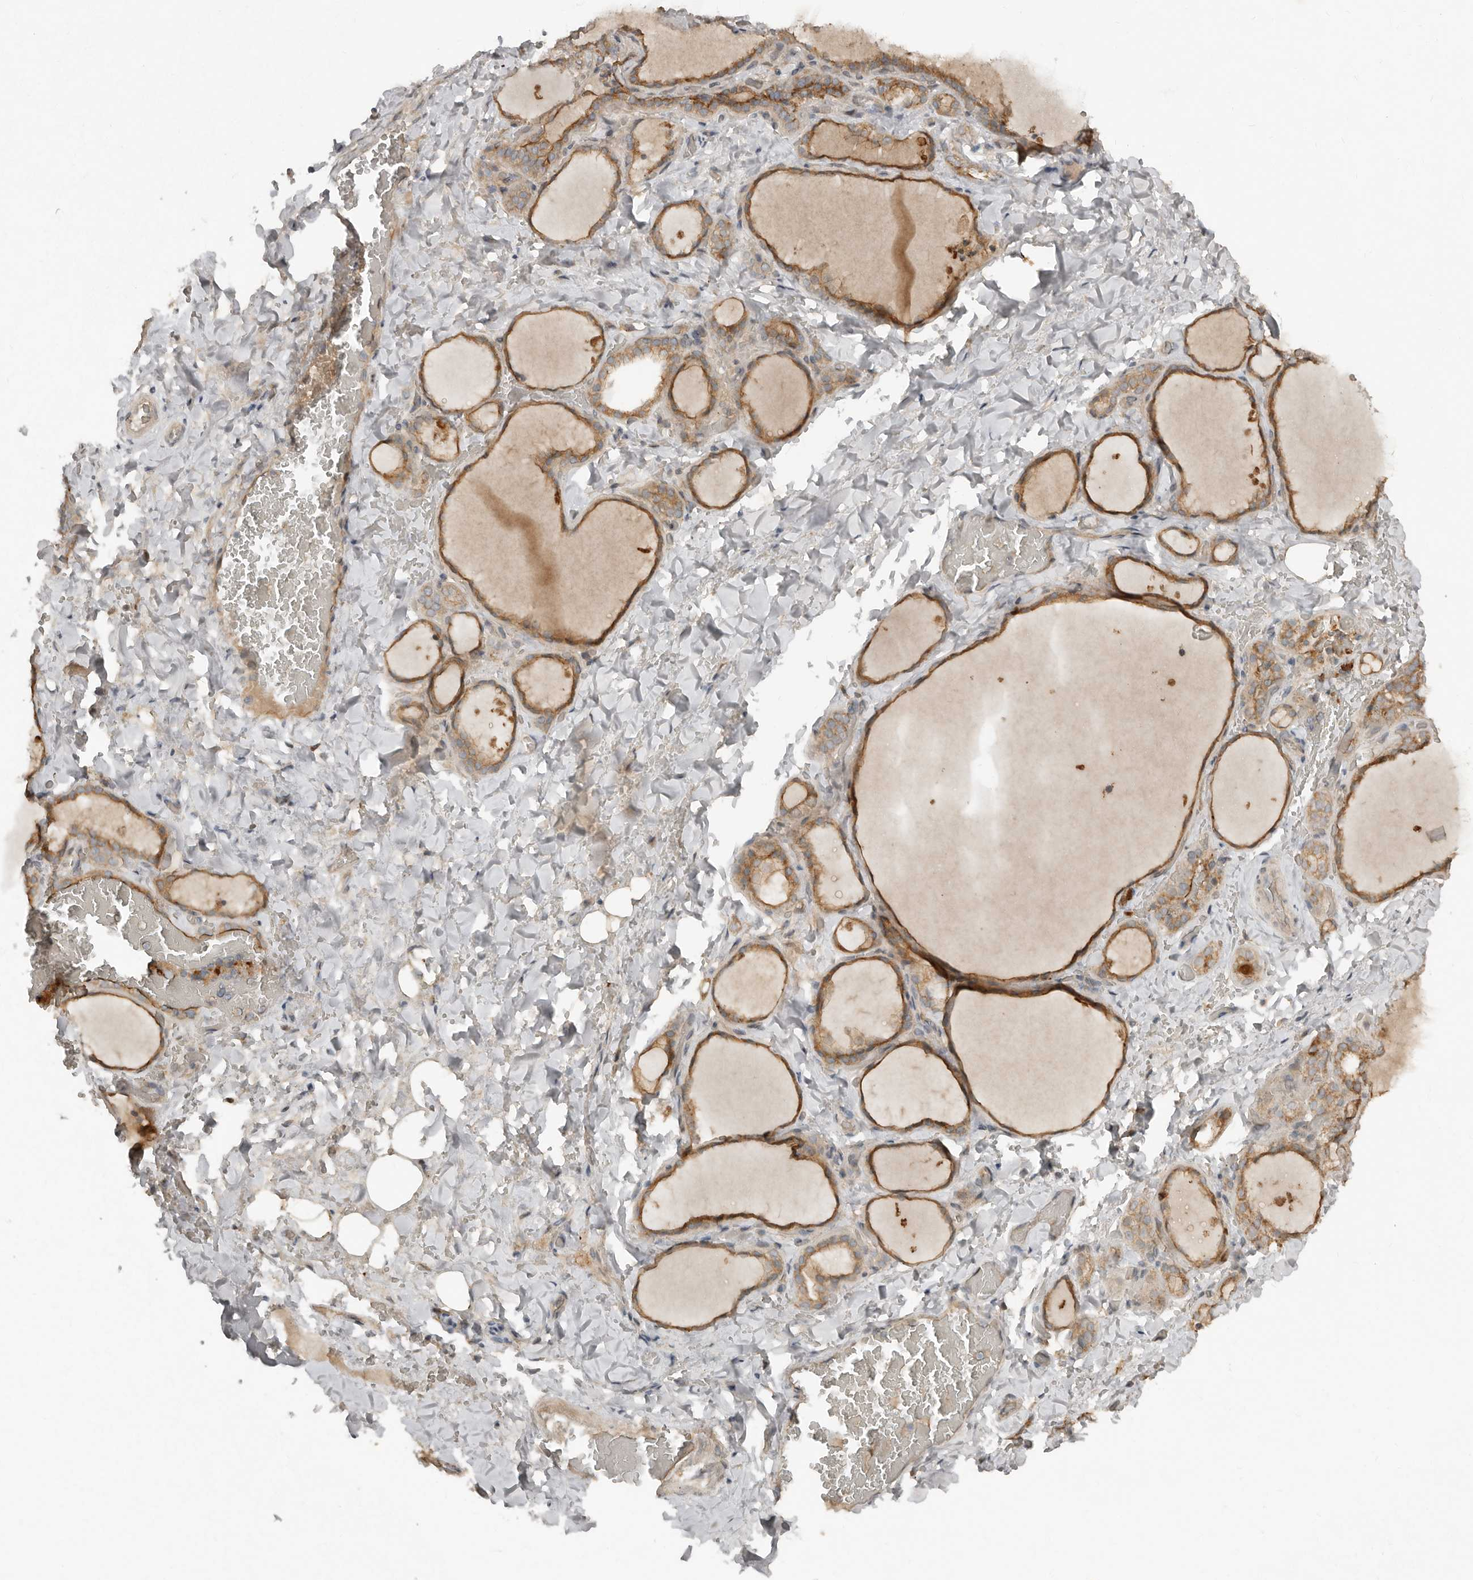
{"staining": {"intensity": "moderate", "quantity": ">75%", "location": "cytoplasmic/membranous"}, "tissue": "thyroid gland", "cell_type": "Glandular cells", "image_type": "normal", "snomed": [{"axis": "morphology", "description": "Normal tissue, NOS"}, {"axis": "topography", "description": "Thyroid gland"}], "caption": "IHC of unremarkable thyroid gland exhibits medium levels of moderate cytoplasmic/membranous staining in approximately >75% of glandular cells.", "gene": "TEAD3", "patient": {"sex": "female", "age": 22}}